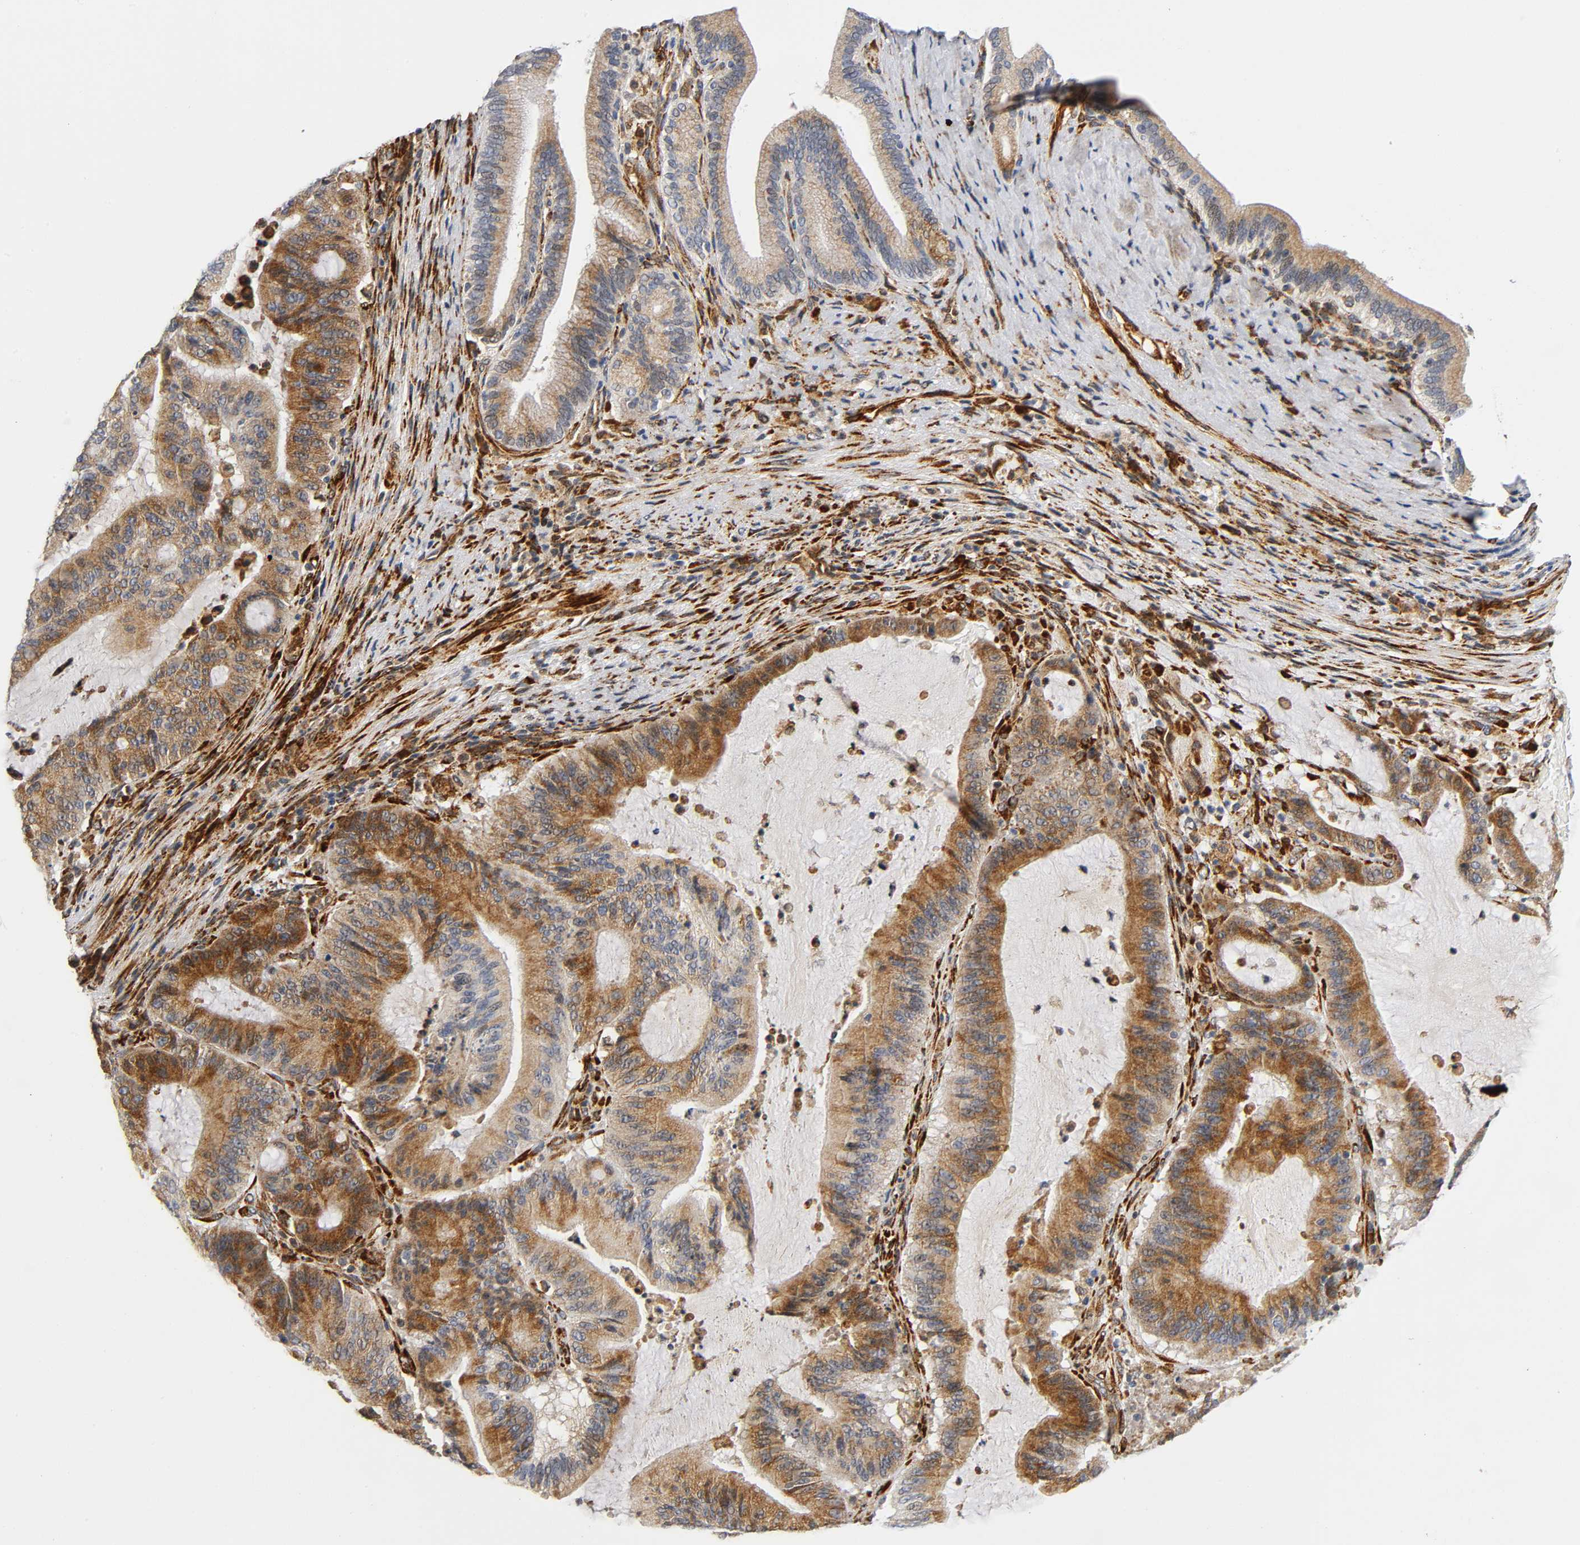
{"staining": {"intensity": "moderate", "quantity": ">75%", "location": "cytoplasmic/membranous"}, "tissue": "liver cancer", "cell_type": "Tumor cells", "image_type": "cancer", "snomed": [{"axis": "morphology", "description": "Cholangiocarcinoma"}, {"axis": "topography", "description": "Liver"}], "caption": "Tumor cells demonstrate medium levels of moderate cytoplasmic/membranous staining in approximately >75% of cells in cholangiocarcinoma (liver). (IHC, brightfield microscopy, high magnification).", "gene": "SOS2", "patient": {"sex": "female", "age": 73}}